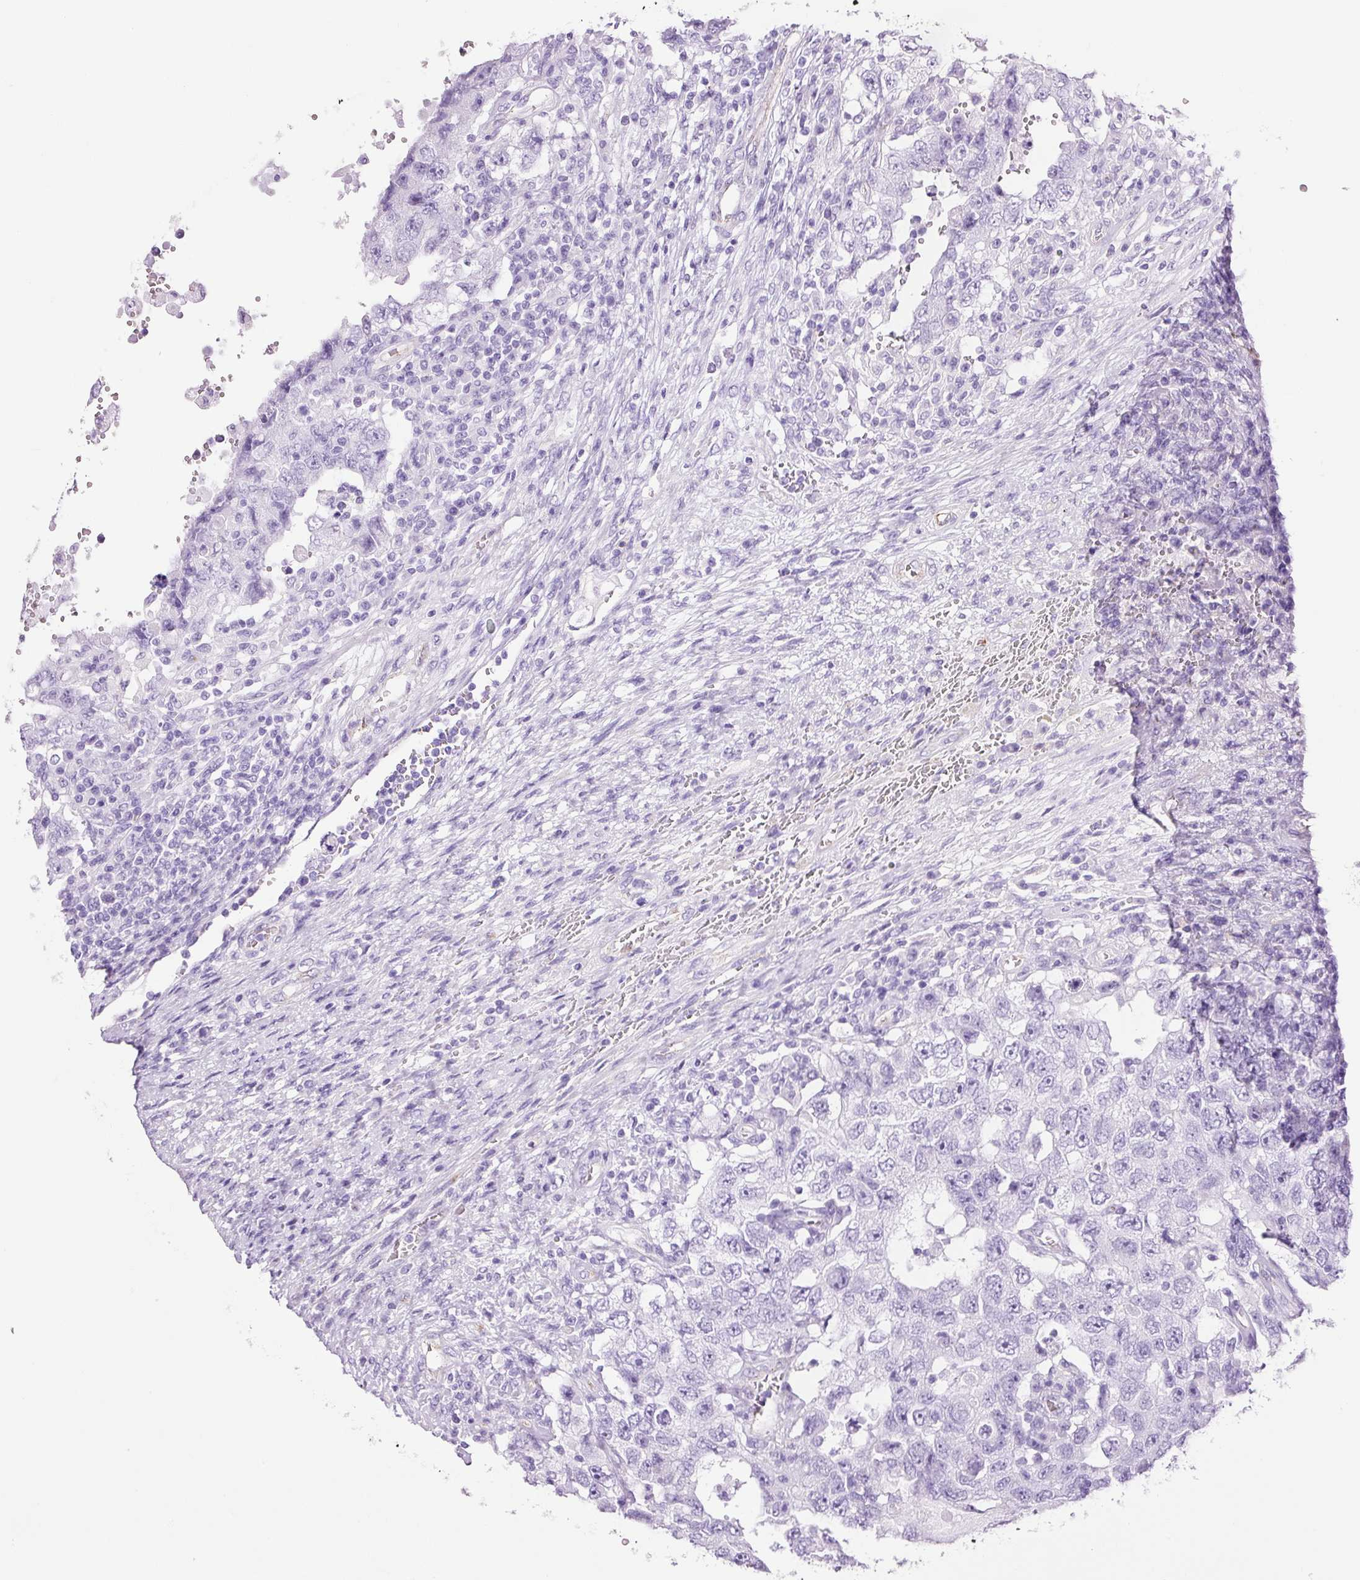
{"staining": {"intensity": "negative", "quantity": "none", "location": "none"}, "tissue": "testis cancer", "cell_type": "Tumor cells", "image_type": "cancer", "snomed": [{"axis": "morphology", "description": "Carcinoma, Embryonal, NOS"}, {"axis": "topography", "description": "Testis"}], "caption": "Immunohistochemistry of human embryonal carcinoma (testis) exhibits no expression in tumor cells. (Immunohistochemistry, brightfield microscopy, high magnification).", "gene": "ADSS1", "patient": {"sex": "male", "age": 26}}